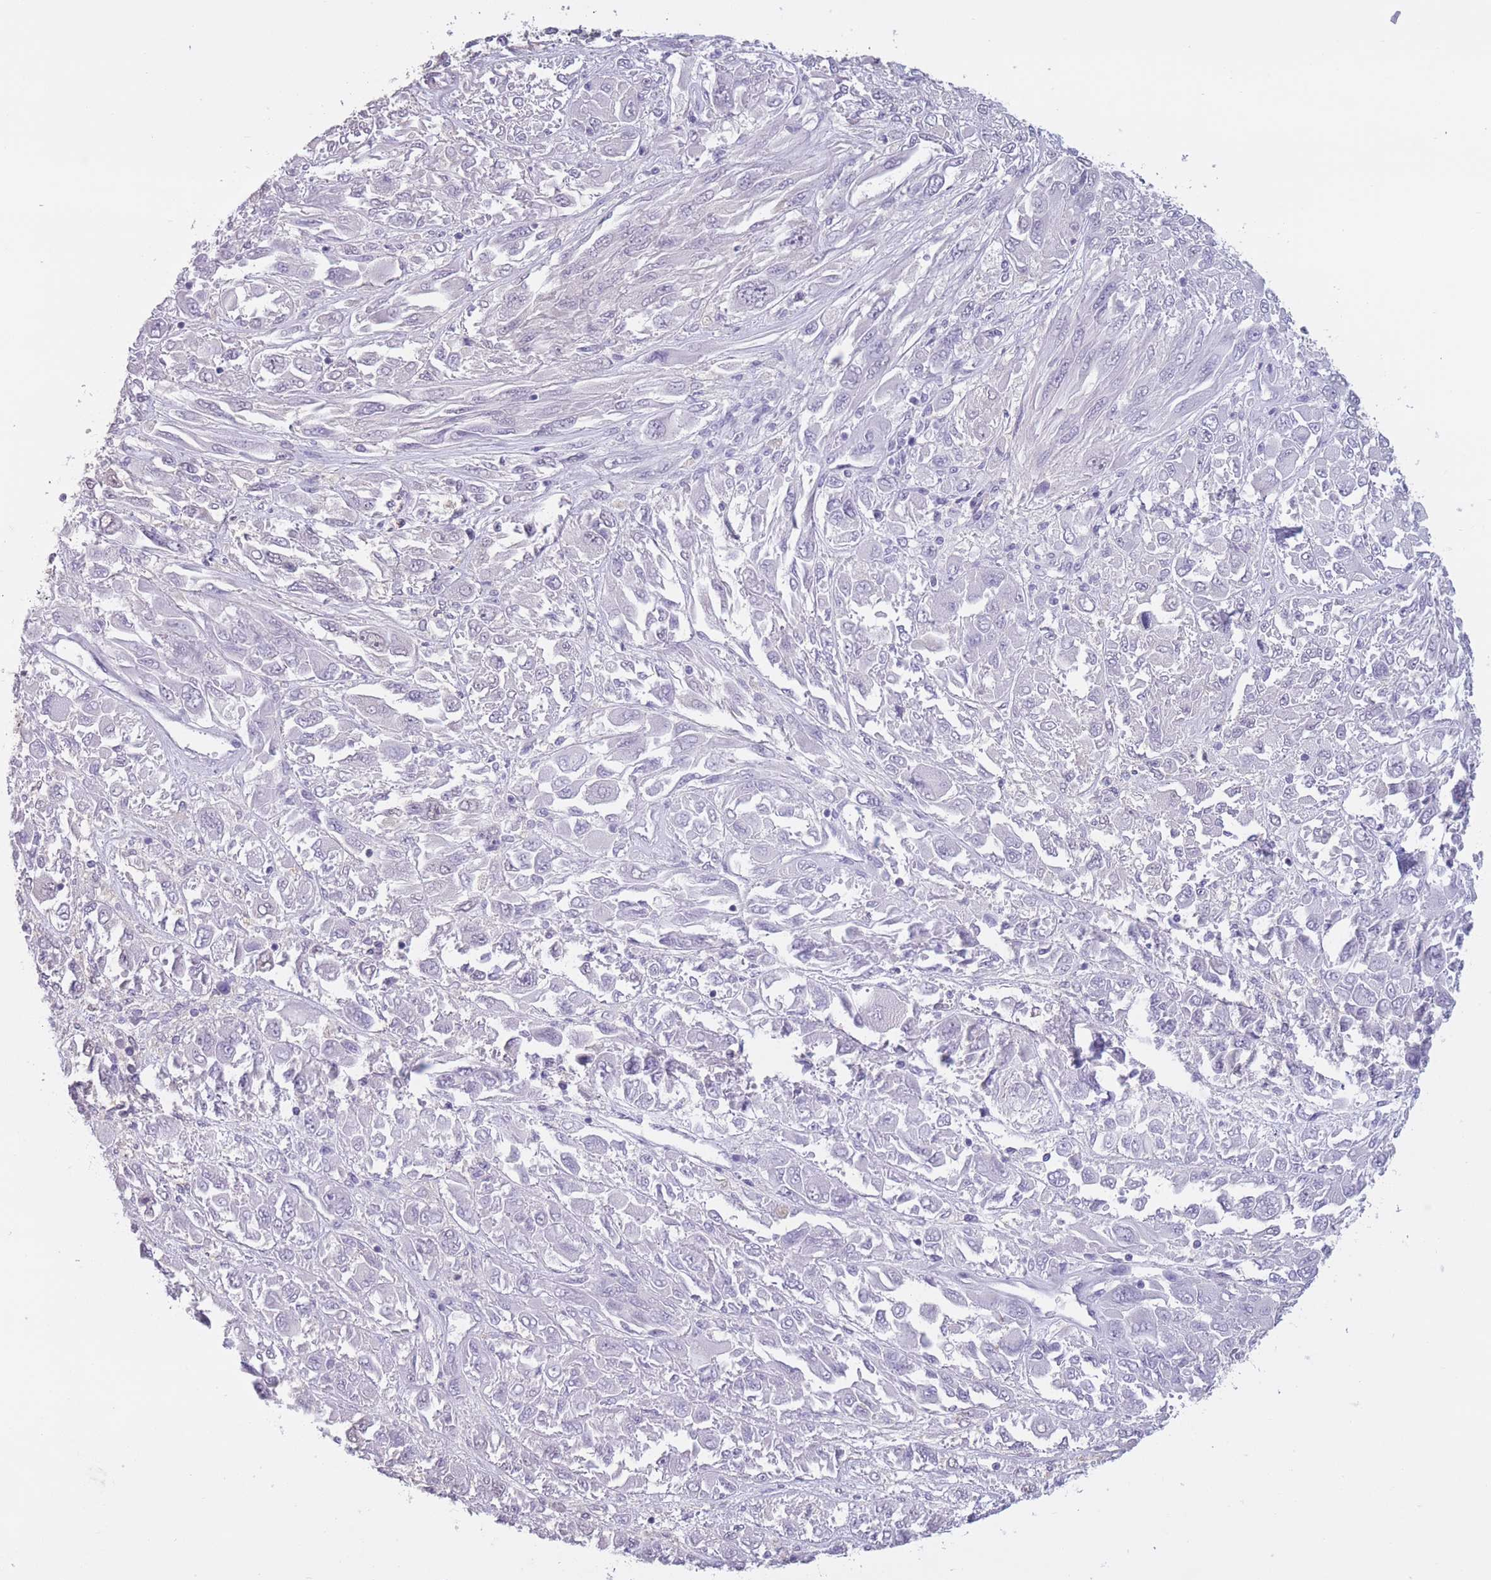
{"staining": {"intensity": "negative", "quantity": "none", "location": "none"}, "tissue": "melanoma", "cell_type": "Tumor cells", "image_type": "cancer", "snomed": [{"axis": "morphology", "description": "Malignant melanoma, NOS"}, {"axis": "topography", "description": "Skin"}], "caption": "Malignant melanoma stained for a protein using immunohistochemistry (IHC) reveals no positivity tumor cells.", "gene": "OR7C1", "patient": {"sex": "female", "age": 91}}